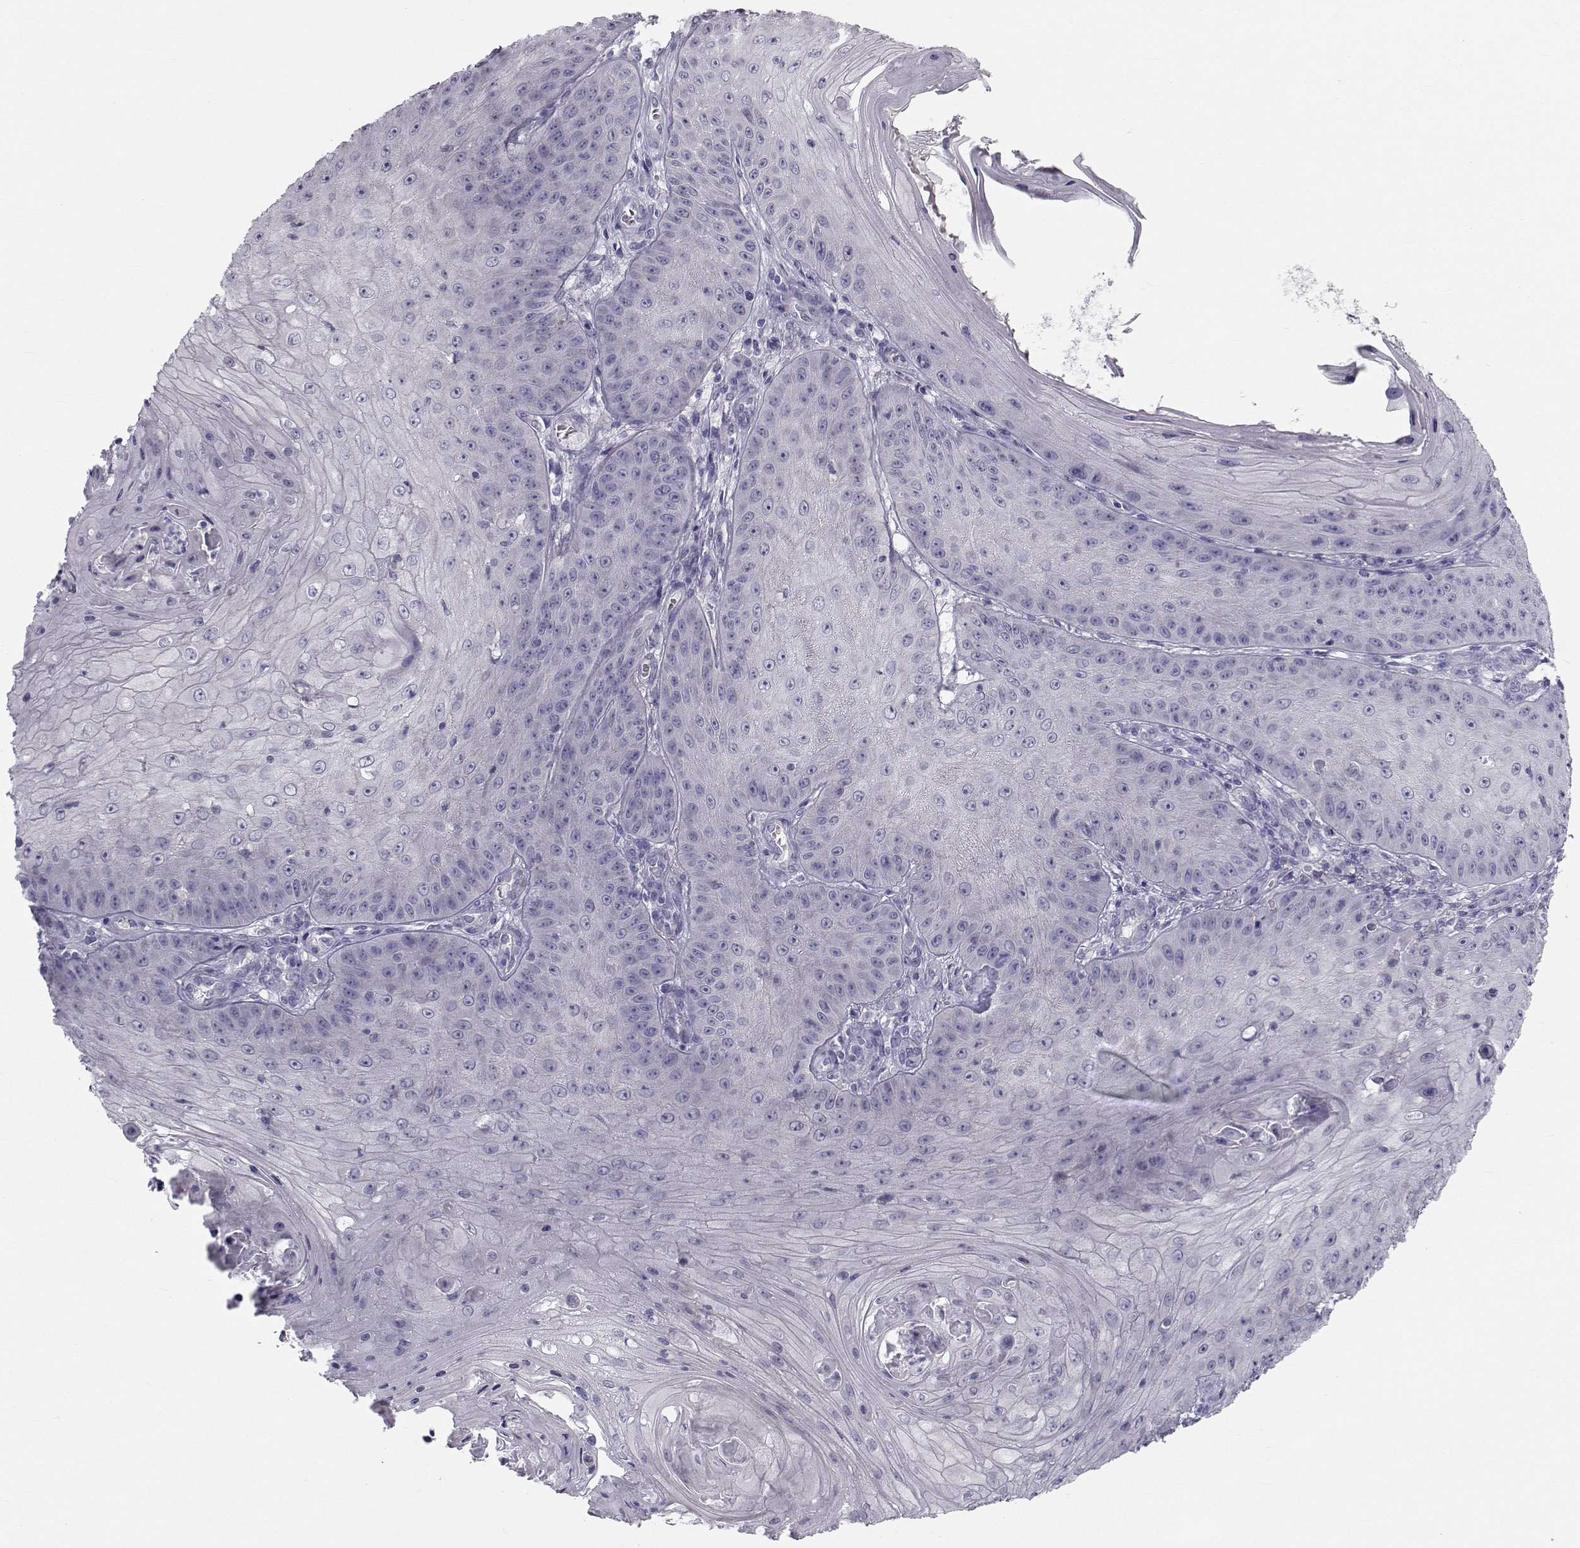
{"staining": {"intensity": "negative", "quantity": "none", "location": "none"}, "tissue": "skin cancer", "cell_type": "Tumor cells", "image_type": "cancer", "snomed": [{"axis": "morphology", "description": "Squamous cell carcinoma, NOS"}, {"axis": "topography", "description": "Skin"}], "caption": "Tumor cells show no significant positivity in skin squamous cell carcinoma.", "gene": "GARIN3", "patient": {"sex": "male", "age": 70}}